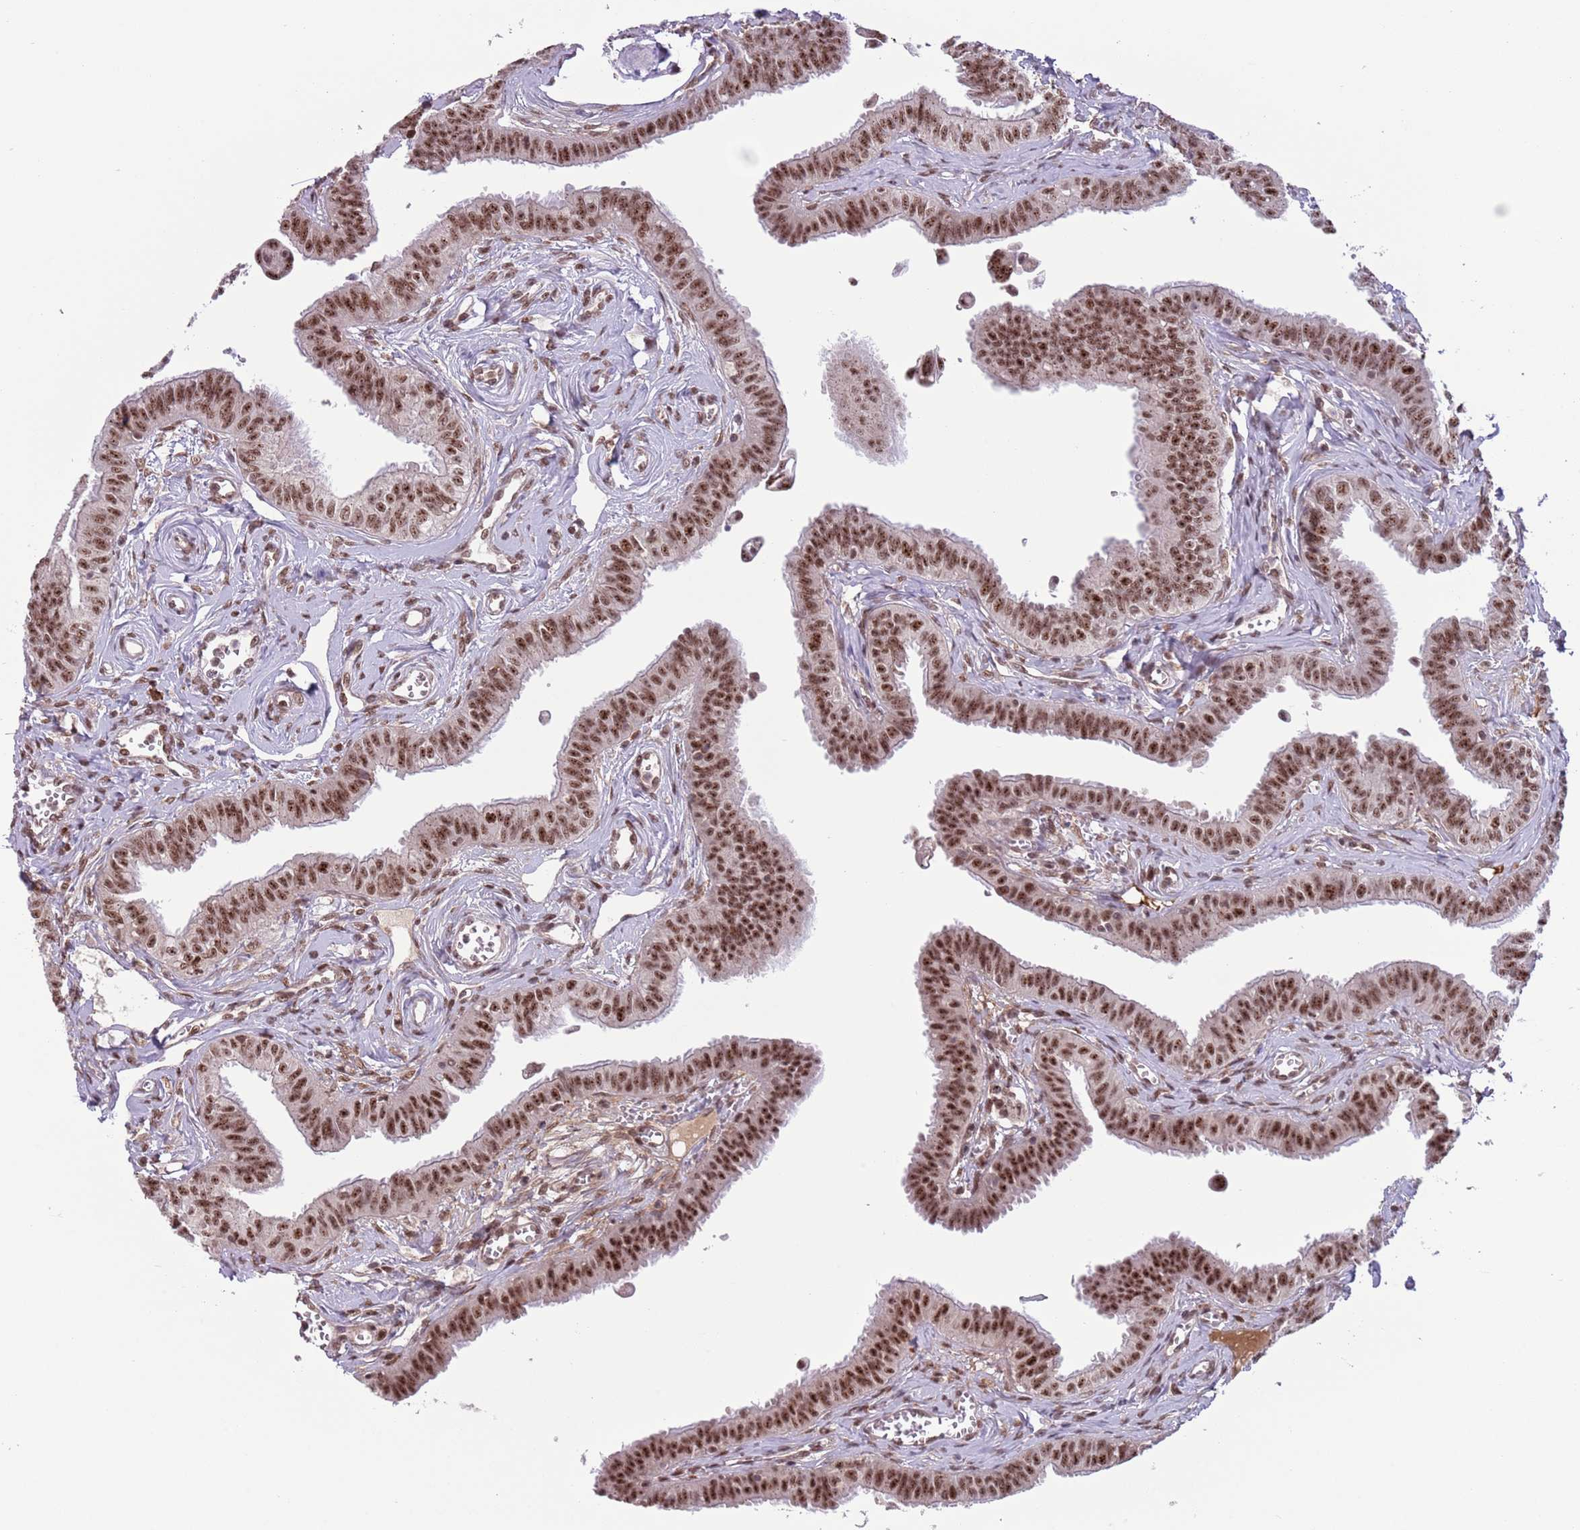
{"staining": {"intensity": "moderate", "quantity": ">75%", "location": "nuclear"}, "tissue": "fallopian tube", "cell_type": "Glandular cells", "image_type": "normal", "snomed": [{"axis": "morphology", "description": "Normal tissue, NOS"}, {"axis": "morphology", "description": "Carcinoma, NOS"}, {"axis": "topography", "description": "Fallopian tube"}, {"axis": "topography", "description": "Ovary"}], "caption": "Immunohistochemical staining of unremarkable fallopian tube demonstrates >75% levels of moderate nuclear protein expression in about >75% of glandular cells. Nuclei are stained in blue.", "gene": "SIPA1L3", "patient": {"sex": "female", "age": 59}}